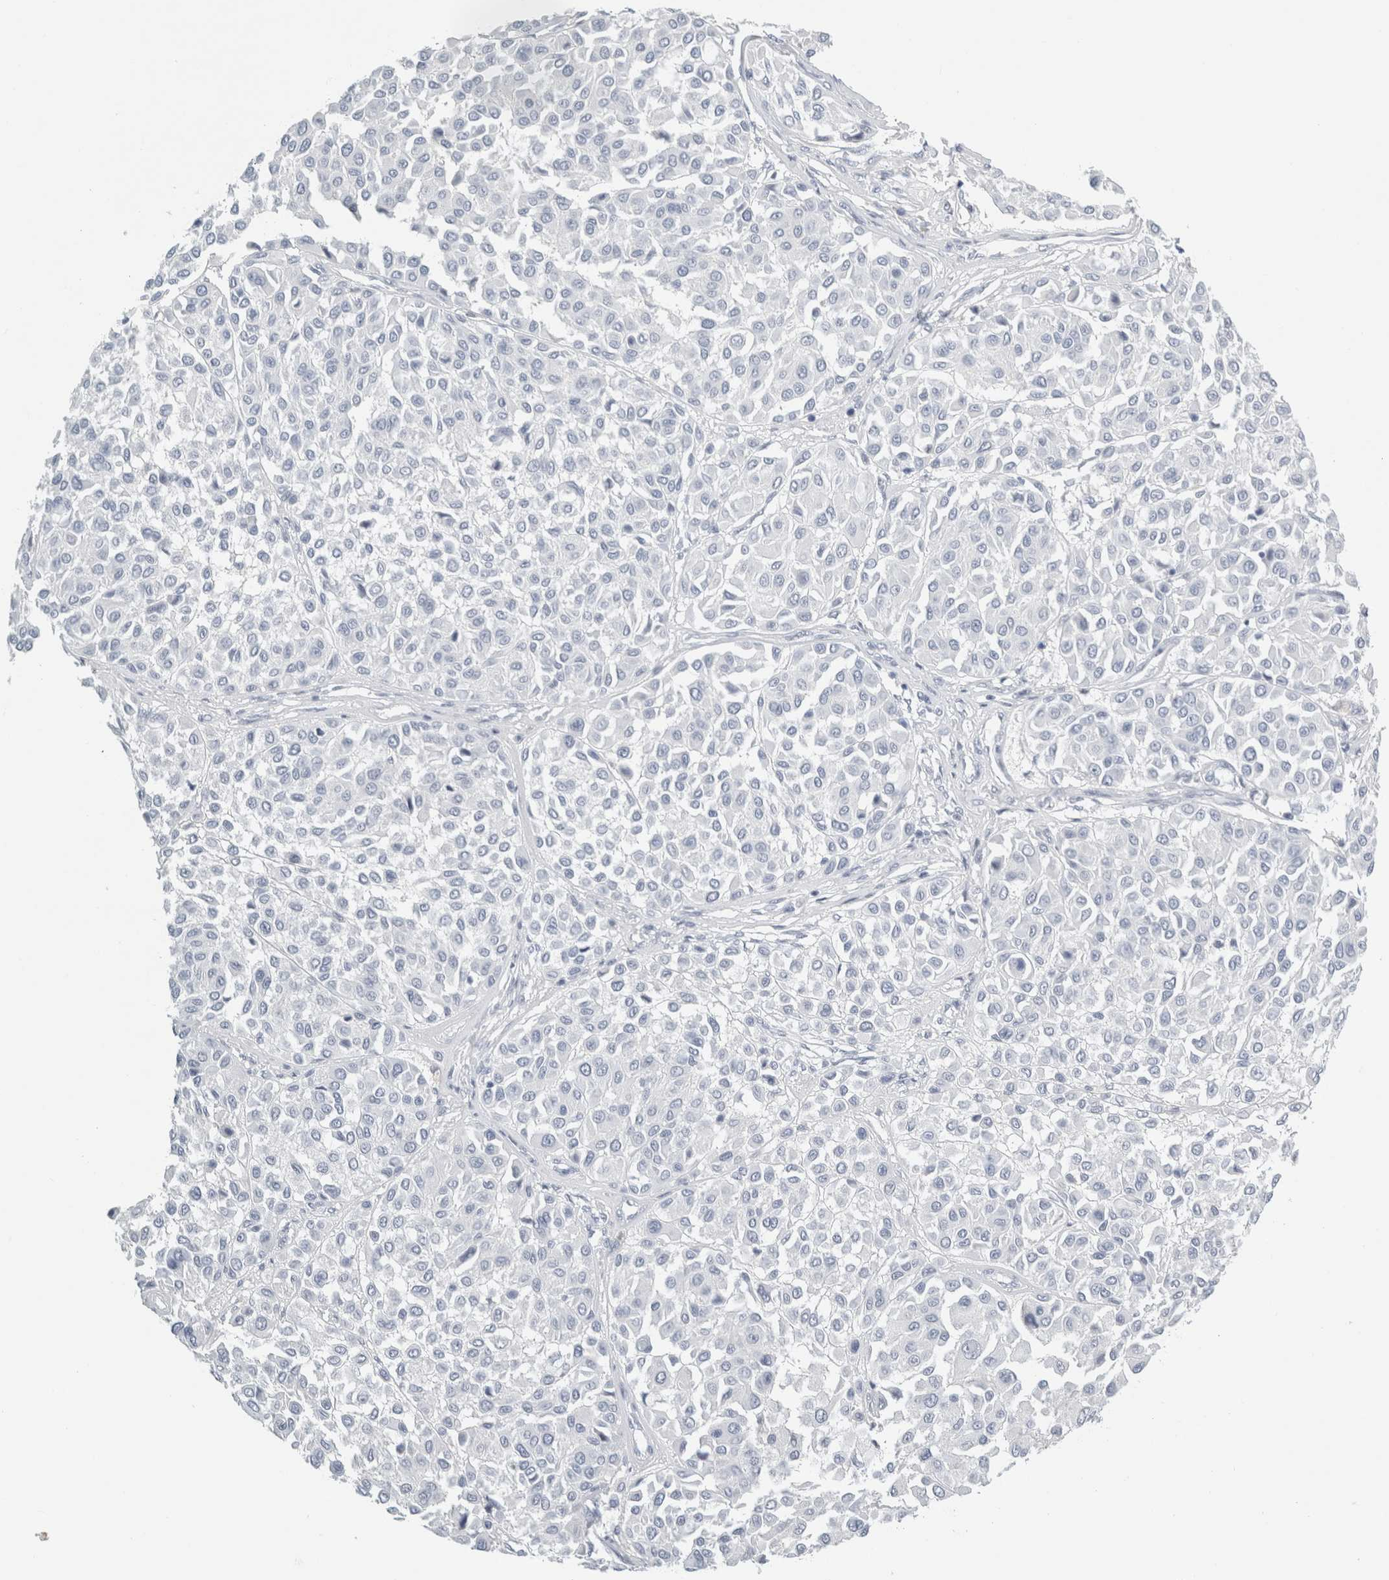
{"staining": {"intensity": "negative", "quantity": "none", "location": "none"}, "tissue": "melanoma", "cell_type": "Tumor cells", "image_type": "cancer", "snomed": [{"axis": "morphology", "description": "Malignant melanoma, Metastatic site"}, {"axis": "topography", "description": "Soft tissue"}], "caption": "Tumor cells are negative for brown protein staining in melanoma.", "gene": "TSPAN8", "patient": {"sex": "male", "age": 41}}